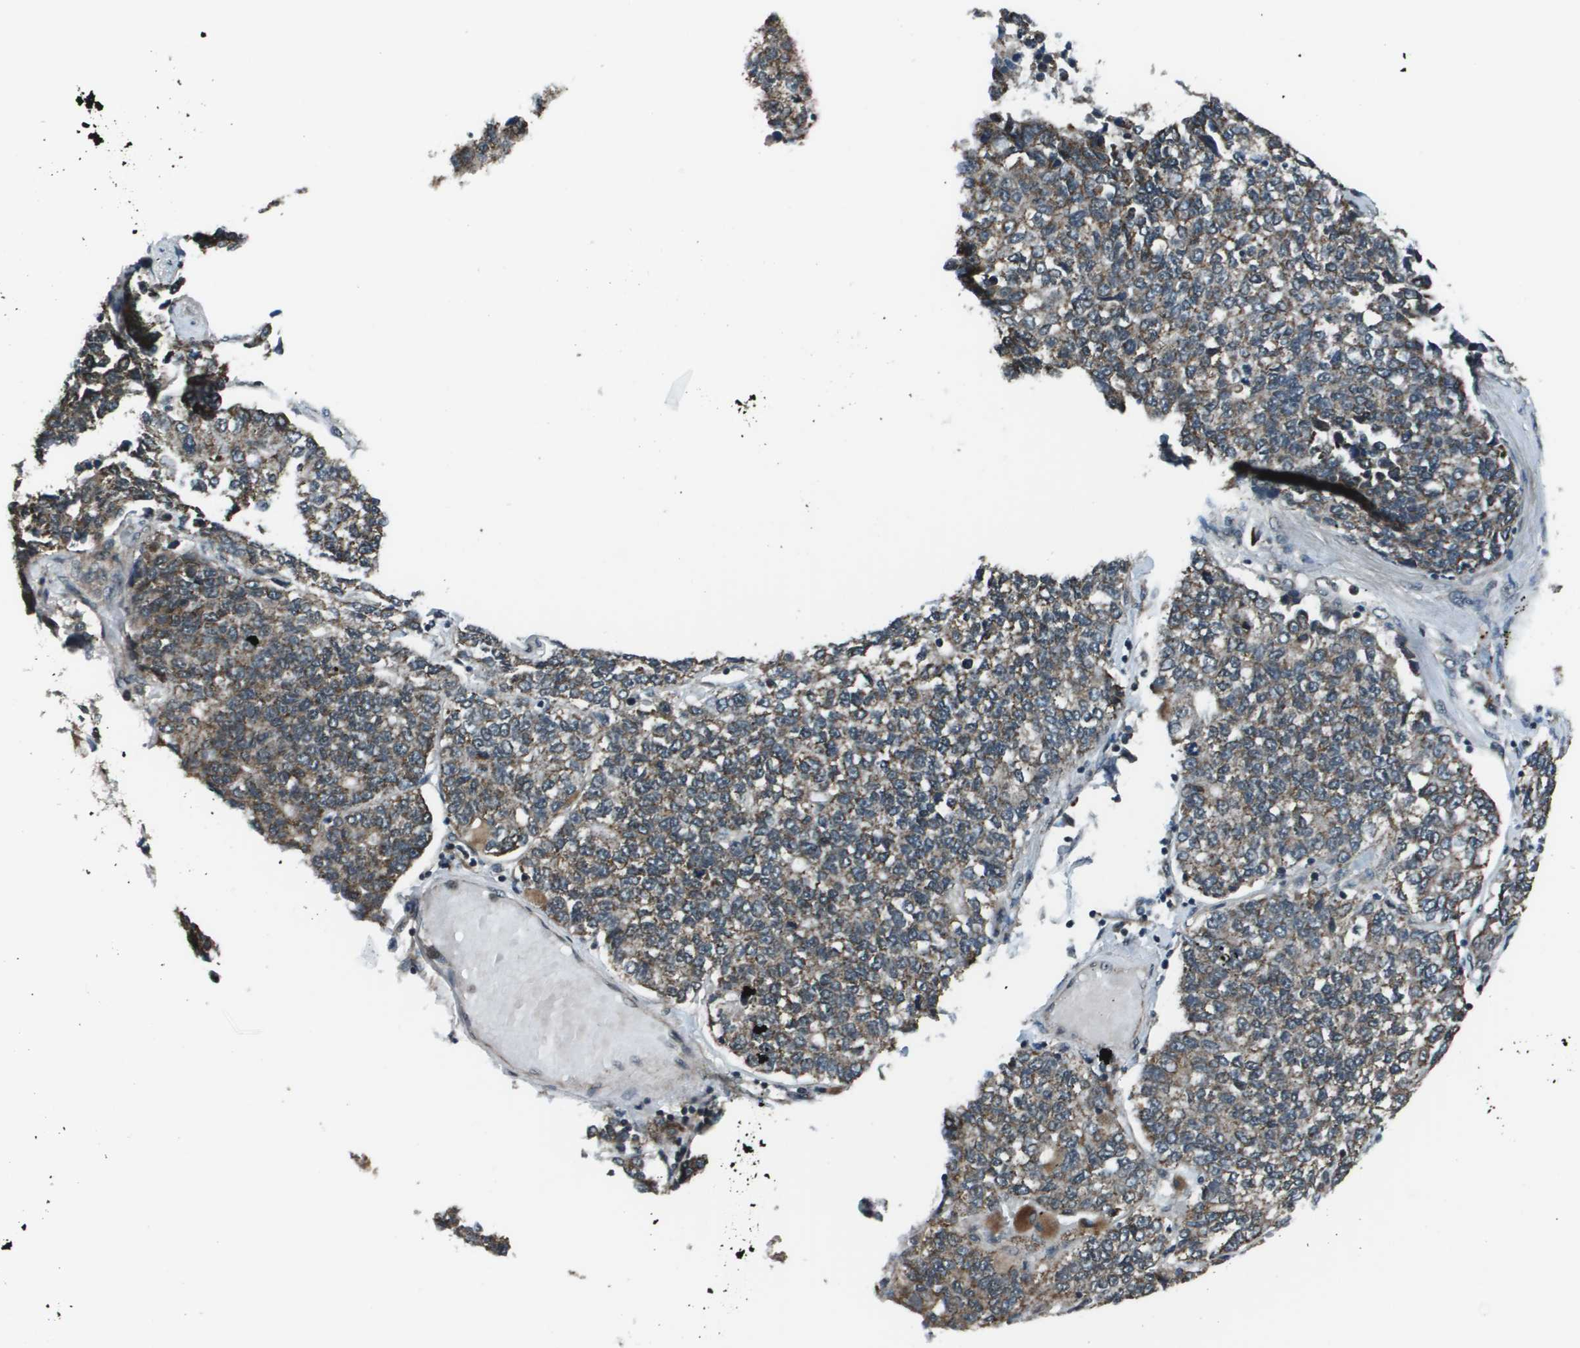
{"staining": {"intensity": "moderate", "quantity": ">75%", "location": "cytoplasmic/membranous"}, "tissue": "lung cancer", "cell_type": "Tumor cells", "image_type": "cancer", "snomed": [{"axis": "morphology", "description": "Adenocarcinoma, NOS"}, {"axis": "topography", "description": "Lung"}], "caption": "Immunohistochemistry image of neoplastic tissue: lung adenocarcinoma stained using IHC demonstrates medium levels of moderate protein expression localized specifically in the cytoplasmic/membranous of tumor cells, appearing as a cytoplasmic/membranous brown color.", "gene": "PPFIA1", "patient": {"sex": "male", "age": 49}}